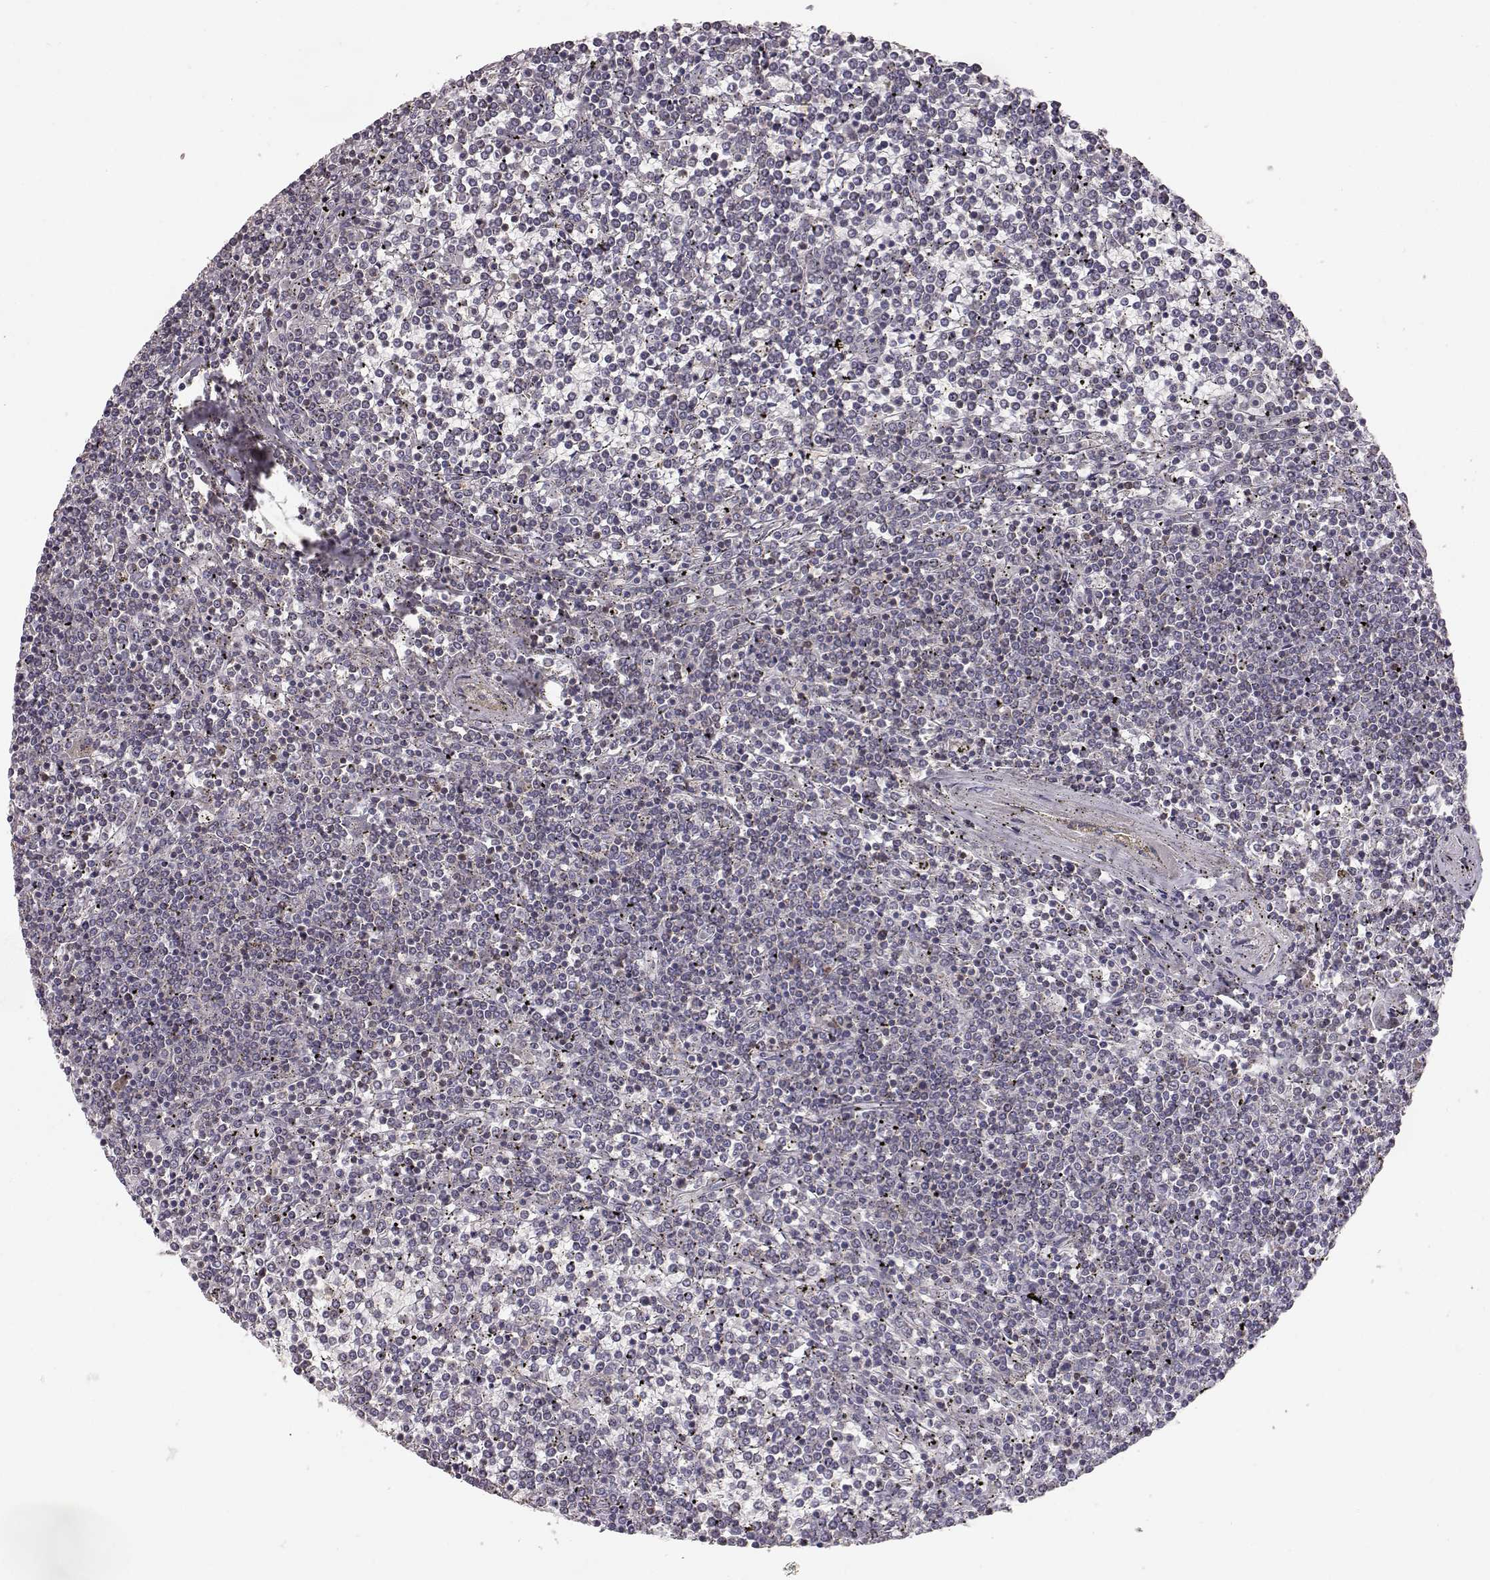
{"staining": {"intensity": "negative", "quantity": "none", "location": "none"}, "tissue": "lymphoma", "cell_type": "Tumor cells", "image_type": "cancer", "snomed": [{"axis": "morphology", "description": "Malignant lymphoma, non-Hodgkin's type, Low grade"}, {"axis": "topography", "description": "Spleen"}], "caption": "Lymphoma stained for a protein using immunohistochemistry displays no positivity tumor cells.", "gene": "GRAP2", "patient": {"sex": "female", "age": 19}}